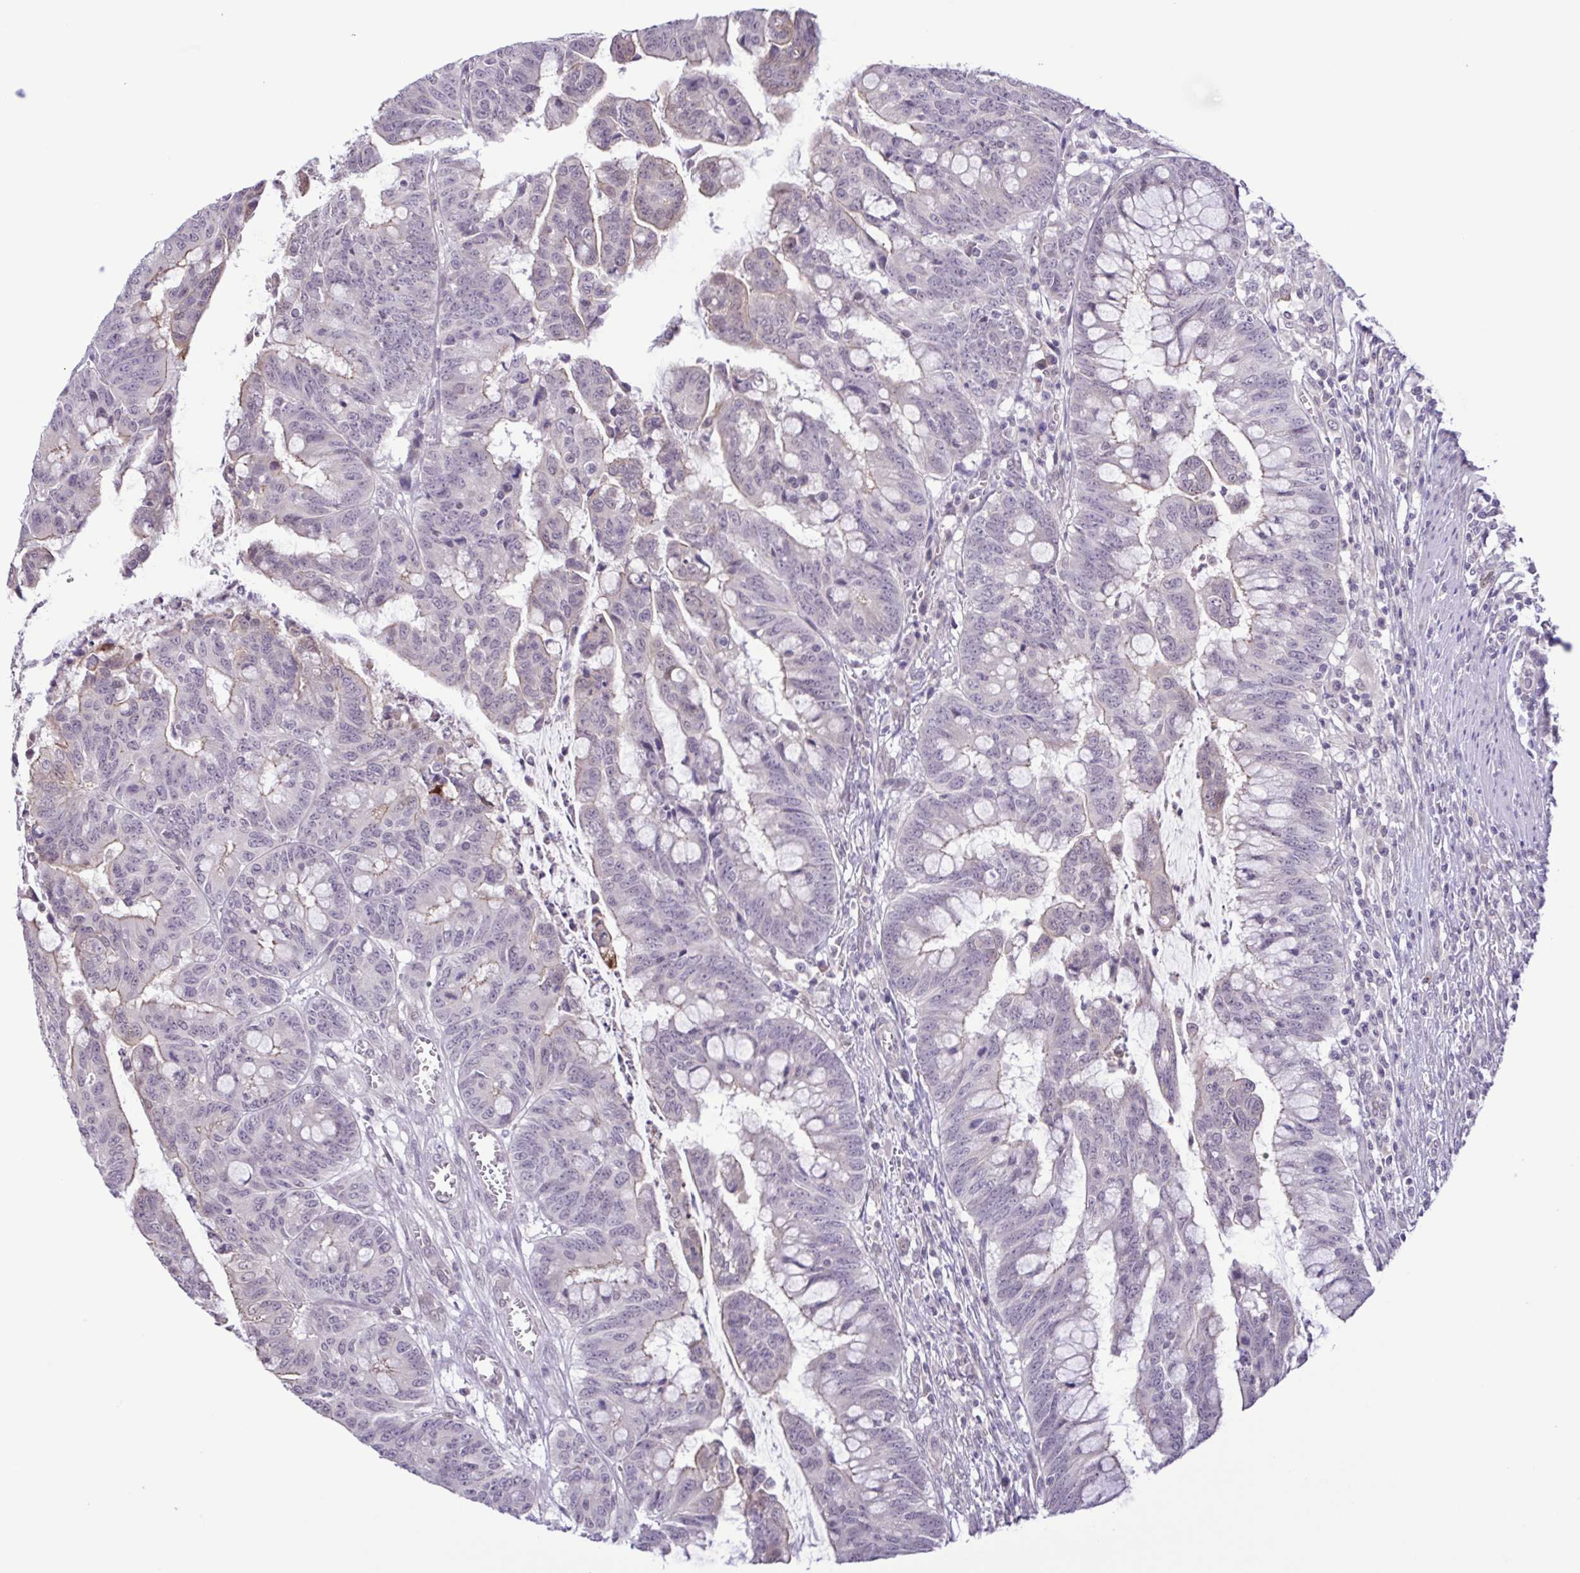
{"staining": {"intensity": "negative", "quantity": "none", "location": "none"}, "tissue": "colorectal cancer", "cell_type": "Tumor cells", "image_type": "cancer", "snomed": [{"axis": "morphology", "description": "Adenocarcinoma, NOS"}, {"axis": "topography", "description": "Colon"}], "caption": "Protein analysis of colorectal adenocarcinoma exhibits no significant staining in tumor cells. The staining was performed using DAB (3,3'-diaminobenzidine) to visualize the protein expression in brown, while the nuclei were stained in blue with hematoxylin (Magnification: 20x).", "gene": "IL1RN", "patient": {"sex": "male", "age": 62}}